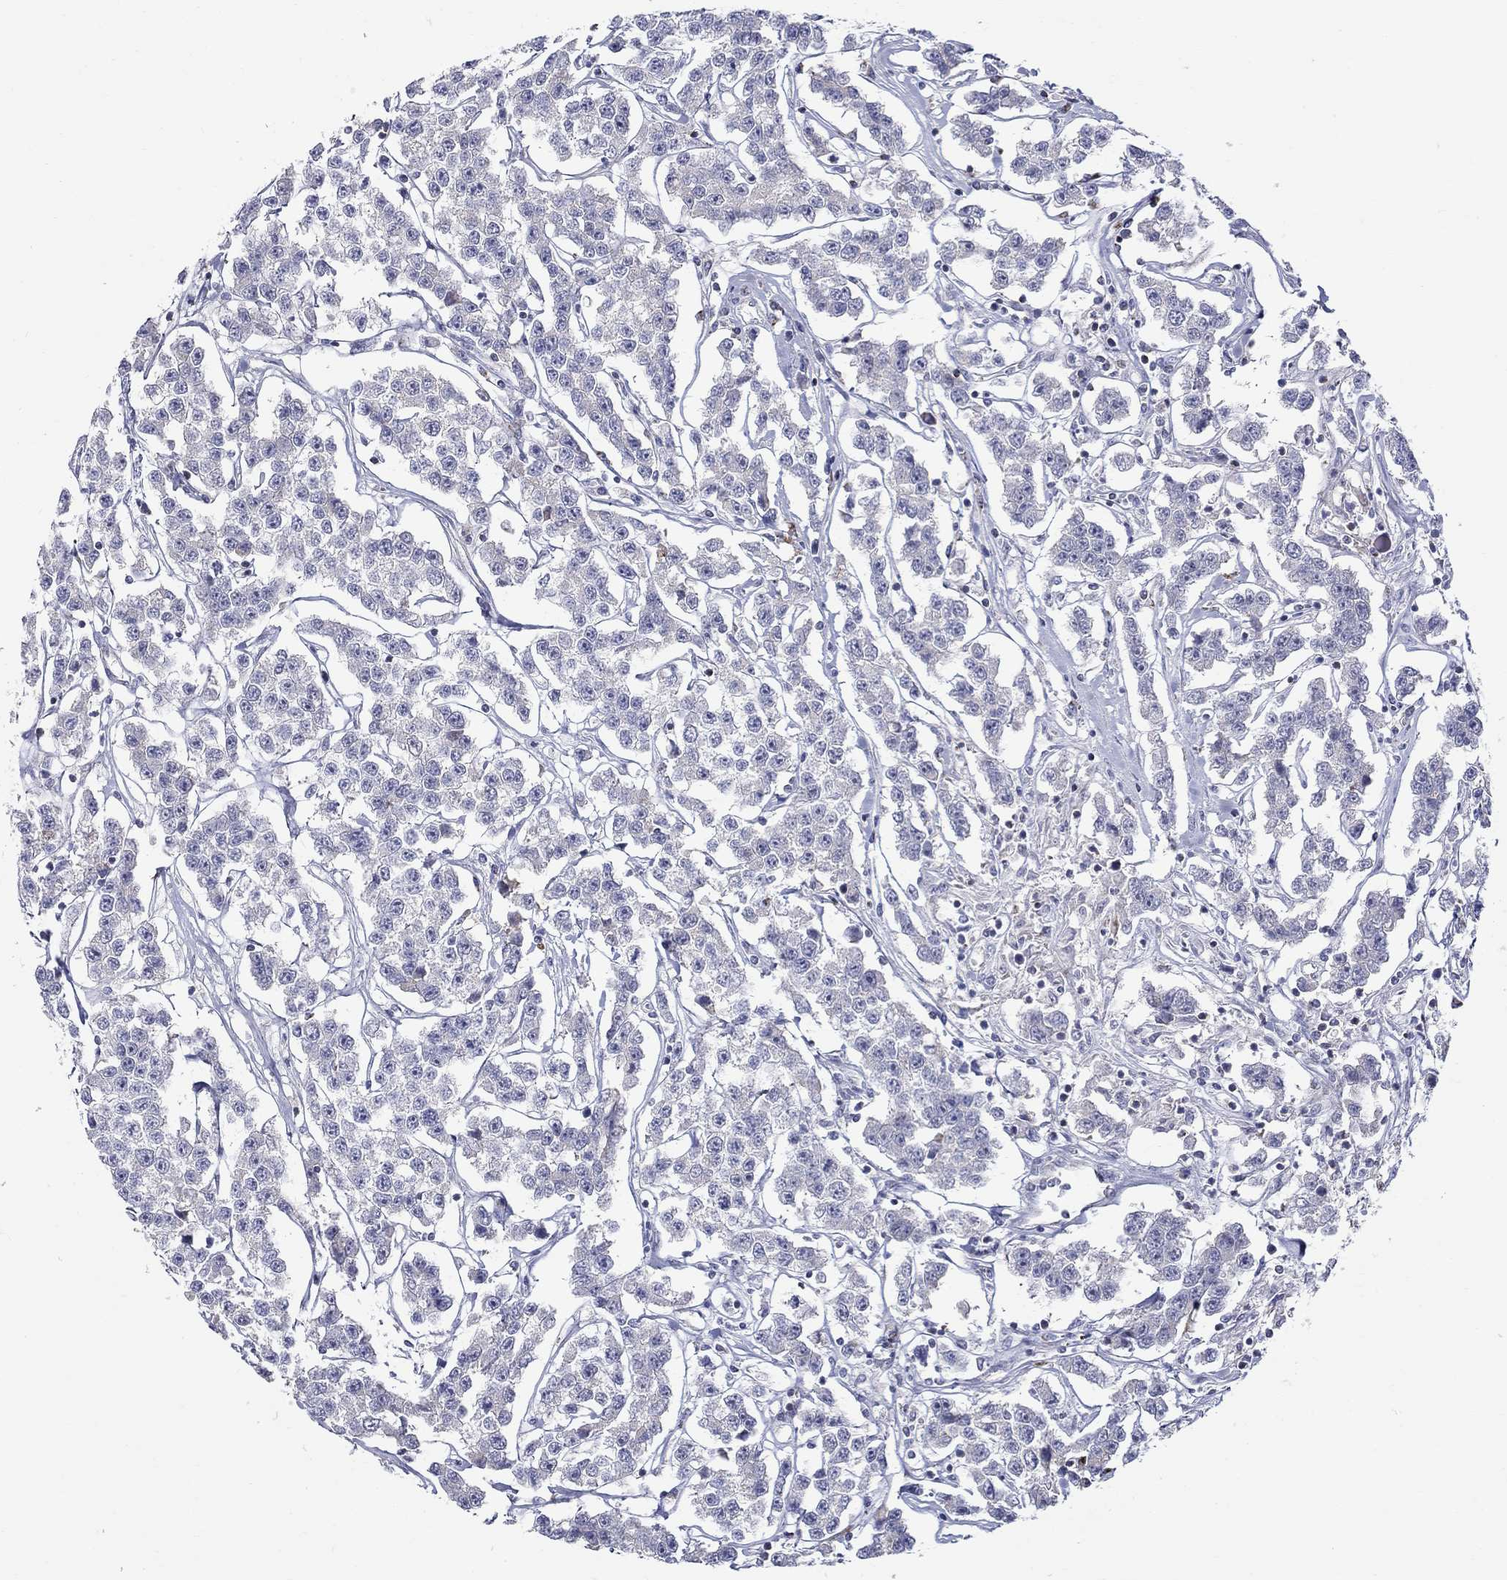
{"staining": {"intensity": "negative", "quantity": "none", "location": "none"}, "tissue": "testis cancer", "cell_type": "Tumor cells", "image_type": "cancer", "snomed": [{"axis": "morphology", "description": "Seminoma, NOS"}, {"axis": "topography", "description": "Testis"}], "caption": "The photomicrograph exhibits no staining of tumor cells in seminoma (testis).", "gene": "HMX2", "patient": {"sex": "male", "age": 59}}